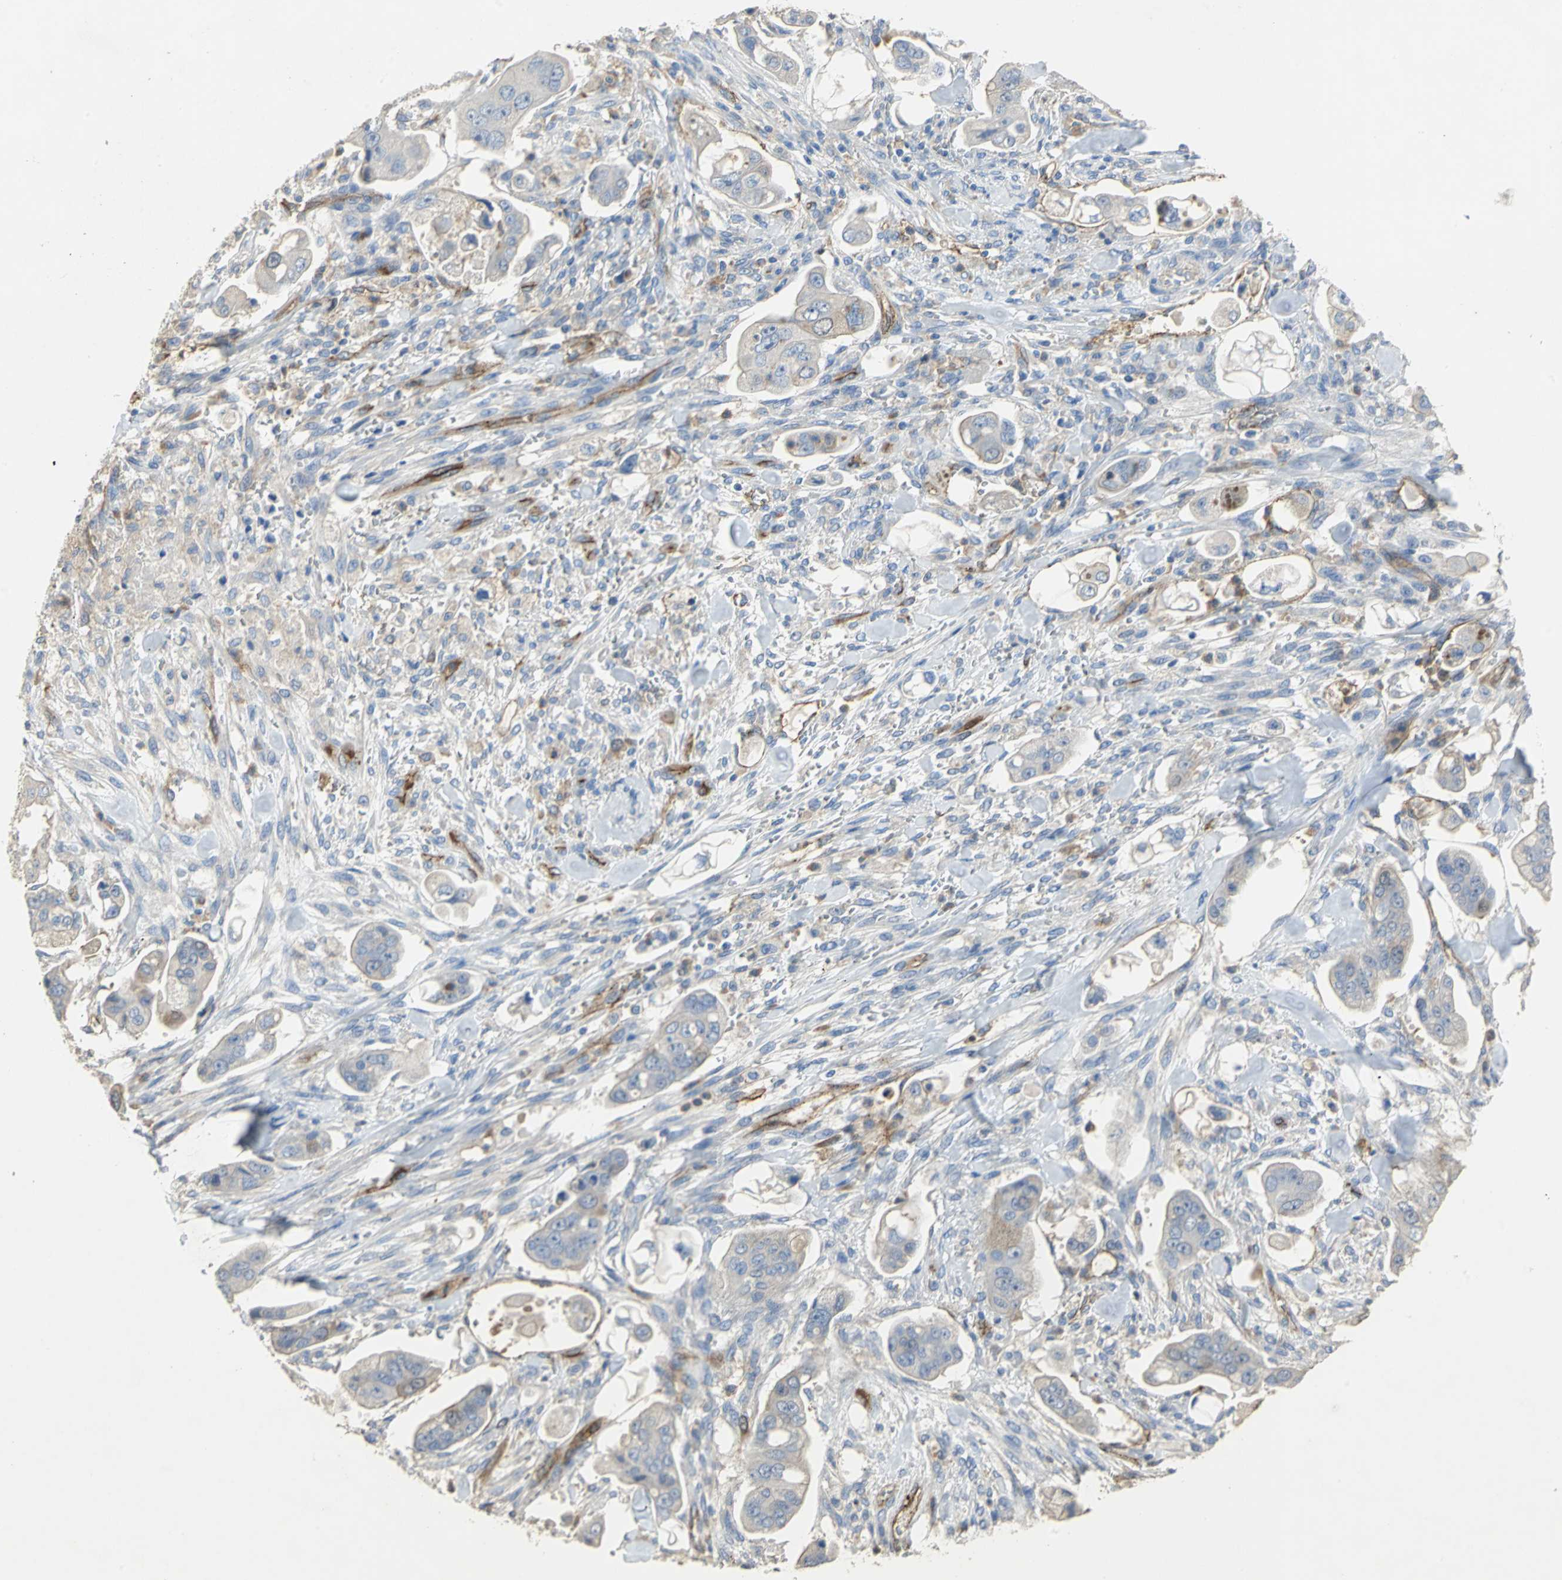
{"staining": {"intensity": "negative", "quantity": "none", "location": "none"}, "tissue": "stomach cancer", "cell_type": "Tumor cells", "image_type": "cancer", "snomed": [{"axis": "morphology", "description": "Adenocarcinoma, NOS"}, {"axis": "topography", "description": "Stomach"}], "caption": "Immunohistochemical staining of stomach cancer reveals no significant expression in tumor cells.", "gene": "DLGAP5", "patient": {"sex": "male", "age": 62}}